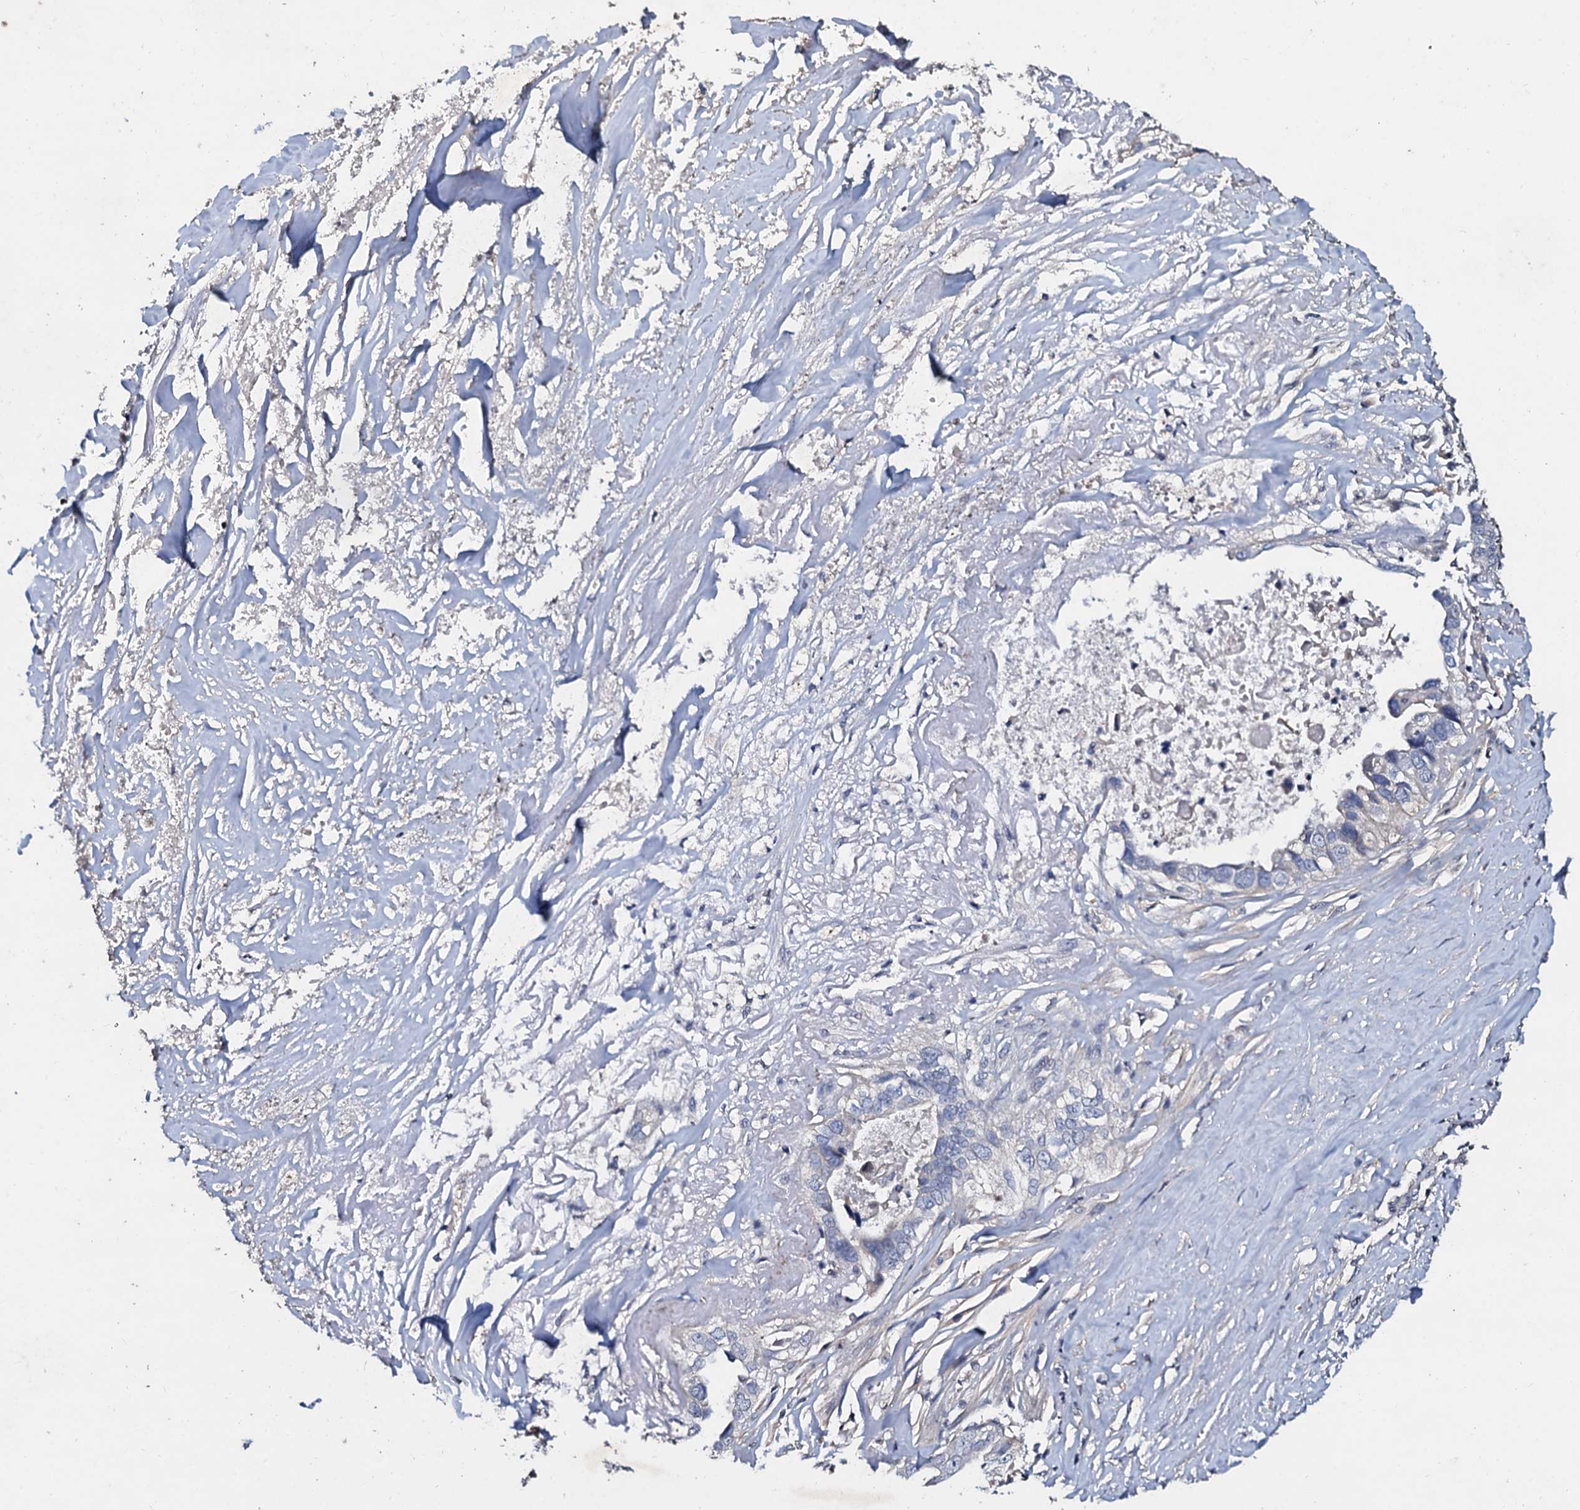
{"staining": {"intensity": "negative", "quantity": "none", "location": "none"}, "tissue": "liver cancer", "cell_type": "Tumor cells", "image_type": "cancer", "snomed": [{"axis": "morphology", "description": "Cholangiocarcinoma"}, {"axis": "topography", "description": "Liver"}], "caption": "The immunohistochemistry image has no significant expression in tumor cells of liver cancer tissue. (Brightfield microscopy of DAB (3,3'-diaminobenzidine) immunohistochemistry (IHC) at high magnification).", "gene": "SLC37A4", "patient": {"sex": "female", "age": 79}}